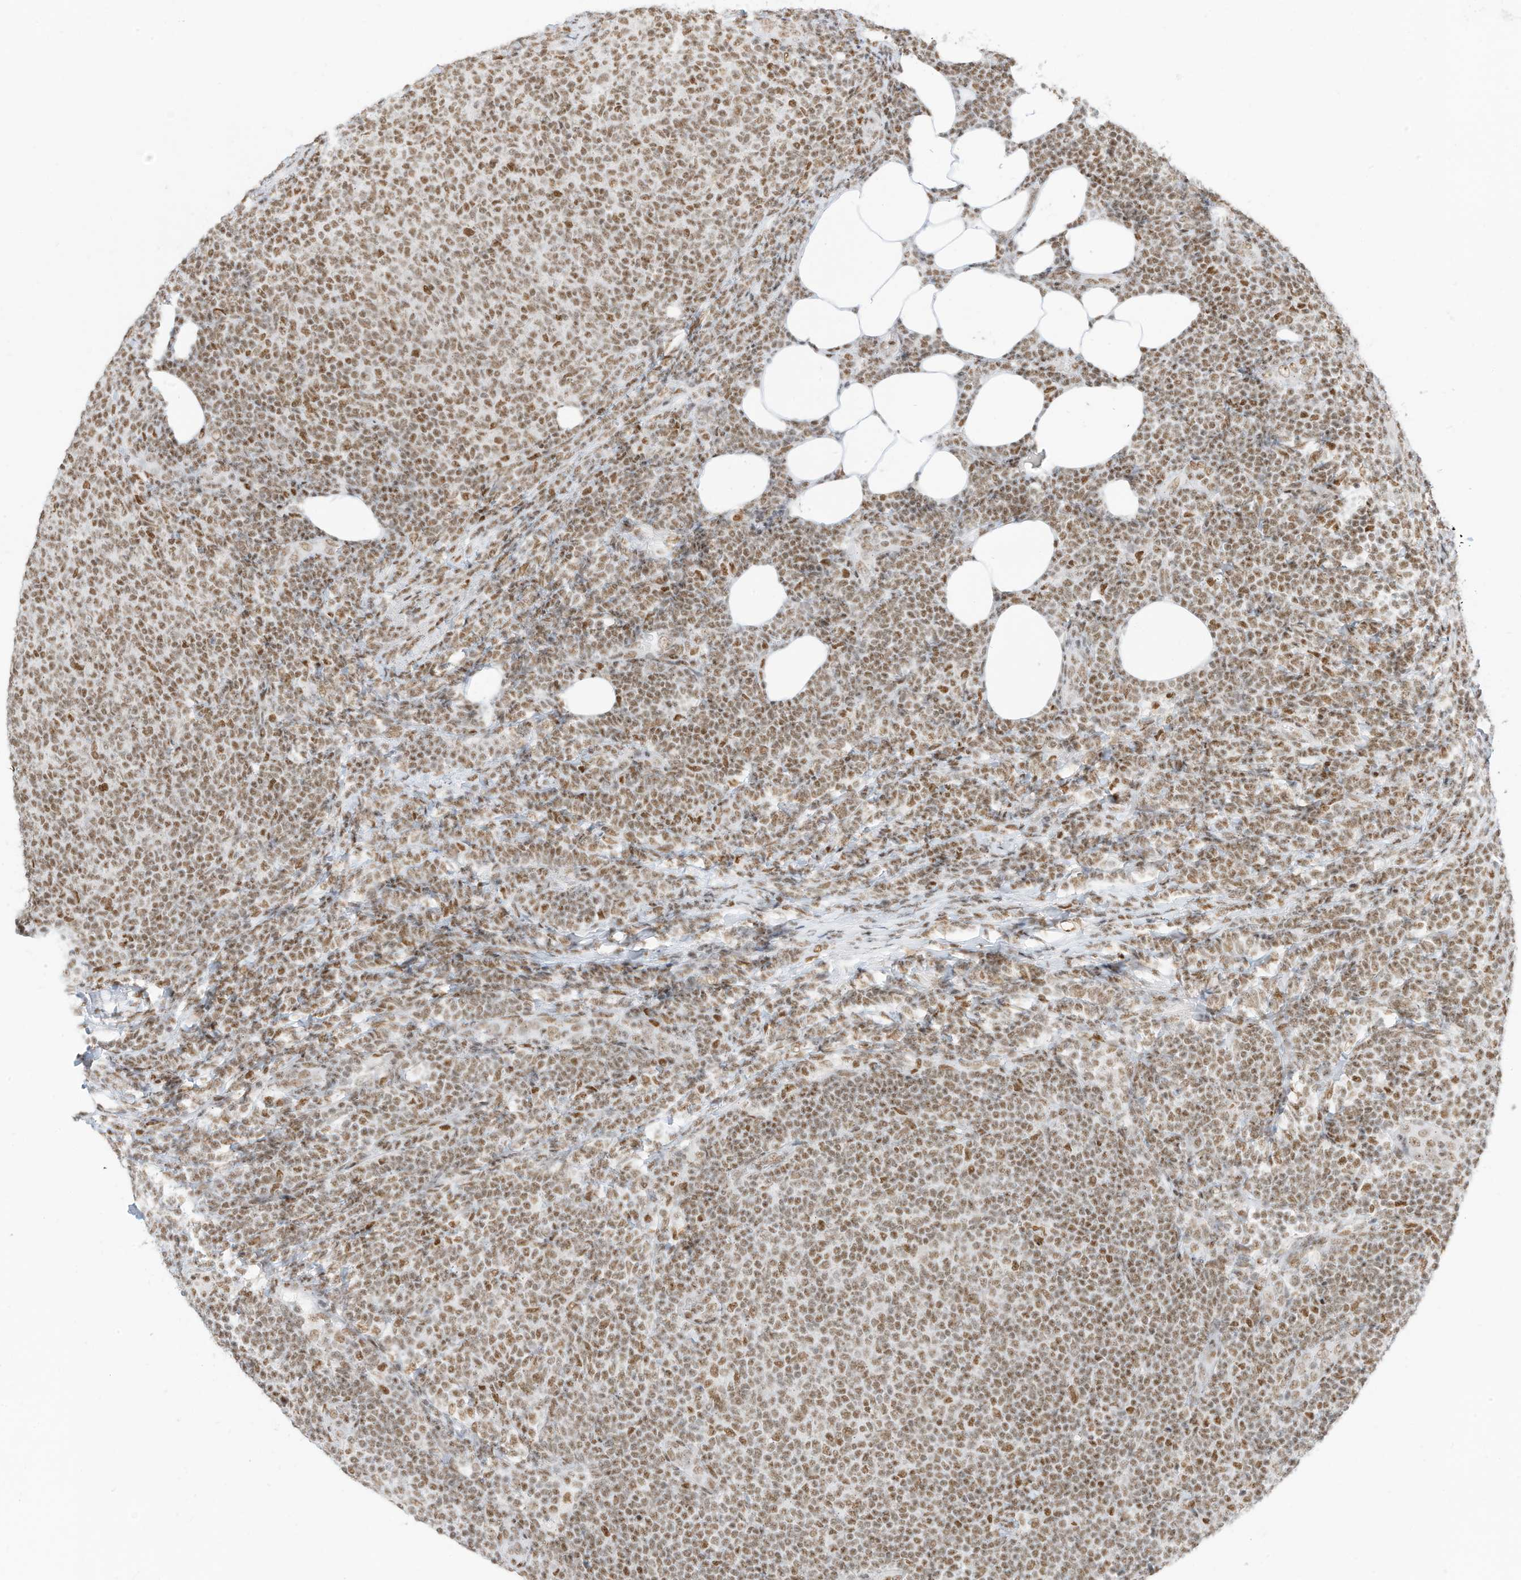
{"staining": {"intensity": "moderate", "quantity": ">75%", "location": "nuclear"}, "tissue": "lymphoma", "cell_type": "Tumor cells", "image_type": "cancer", "snomed": [{"axis": "morphology", "description": "Malignant lymphoma, non-Hodgkin's type, Low grade"}, {"axis": "topography", "description": "Lymph node"}], "caption": "Protein analysis of lymphoma tissue reveals moderate nuclear staining in about >75% of tumor cells.", "gene": "SMARCA2", "patient": {"sex": "male", "age": 66}}